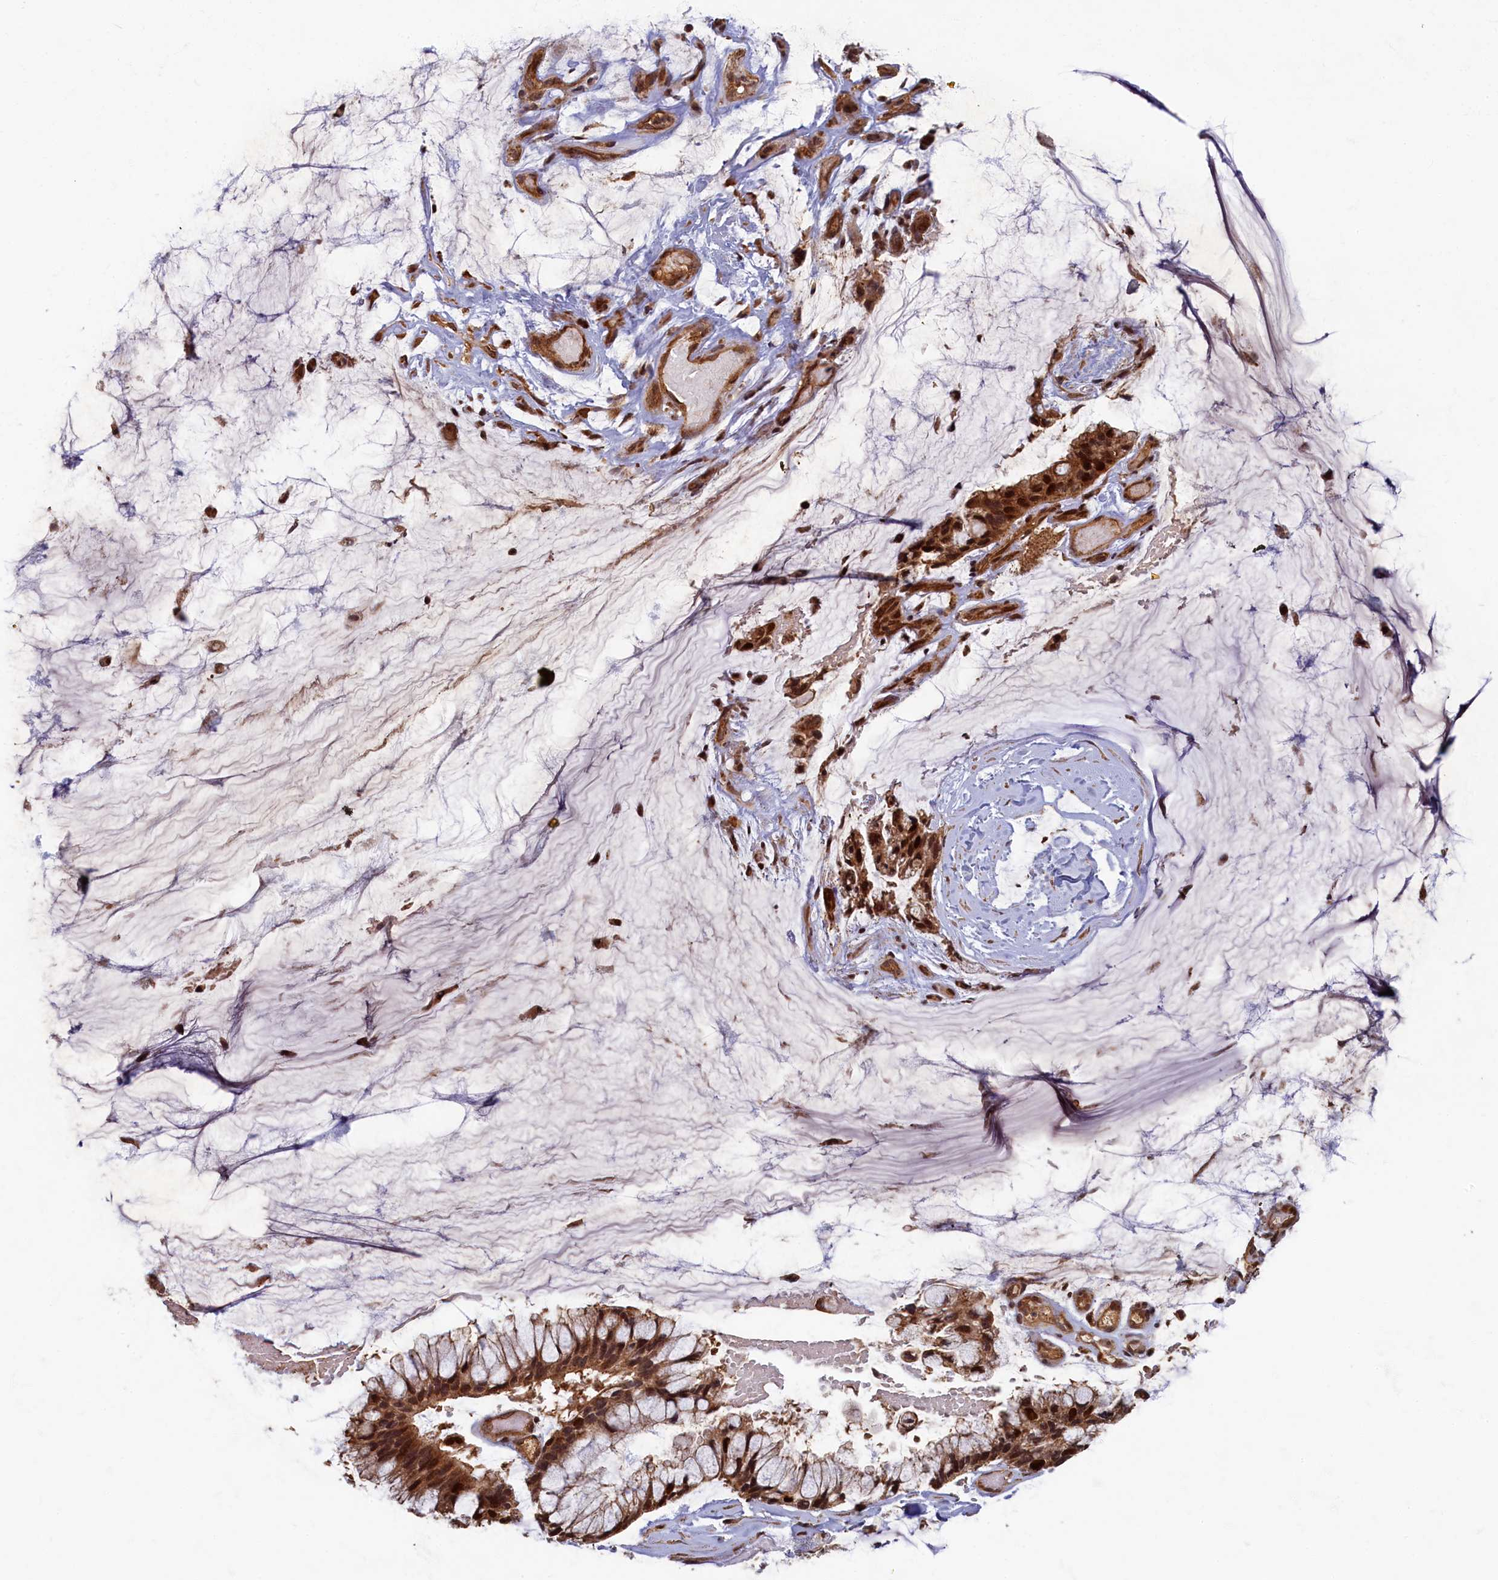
{"staining": {"intensity": "strong", "quantity": ">75%", "location": "cytoplasmic/membranous,nuclear"}, "tissue": "ovarian cancer", "cell_type": "Tumor cells", "image_type": "cancer", "snomed": [{"axis": "morphology", "description": "Cystadenocarcinoma, mucinous, NOS"}, {"axis": "topography", "description": "Ovary"}], "caption": "Ovarian cancer stained with a protein marker shows strong staining in tumor cells.", "gene": "BRCA1", "patient": {"sex": "female", "age": 39}}